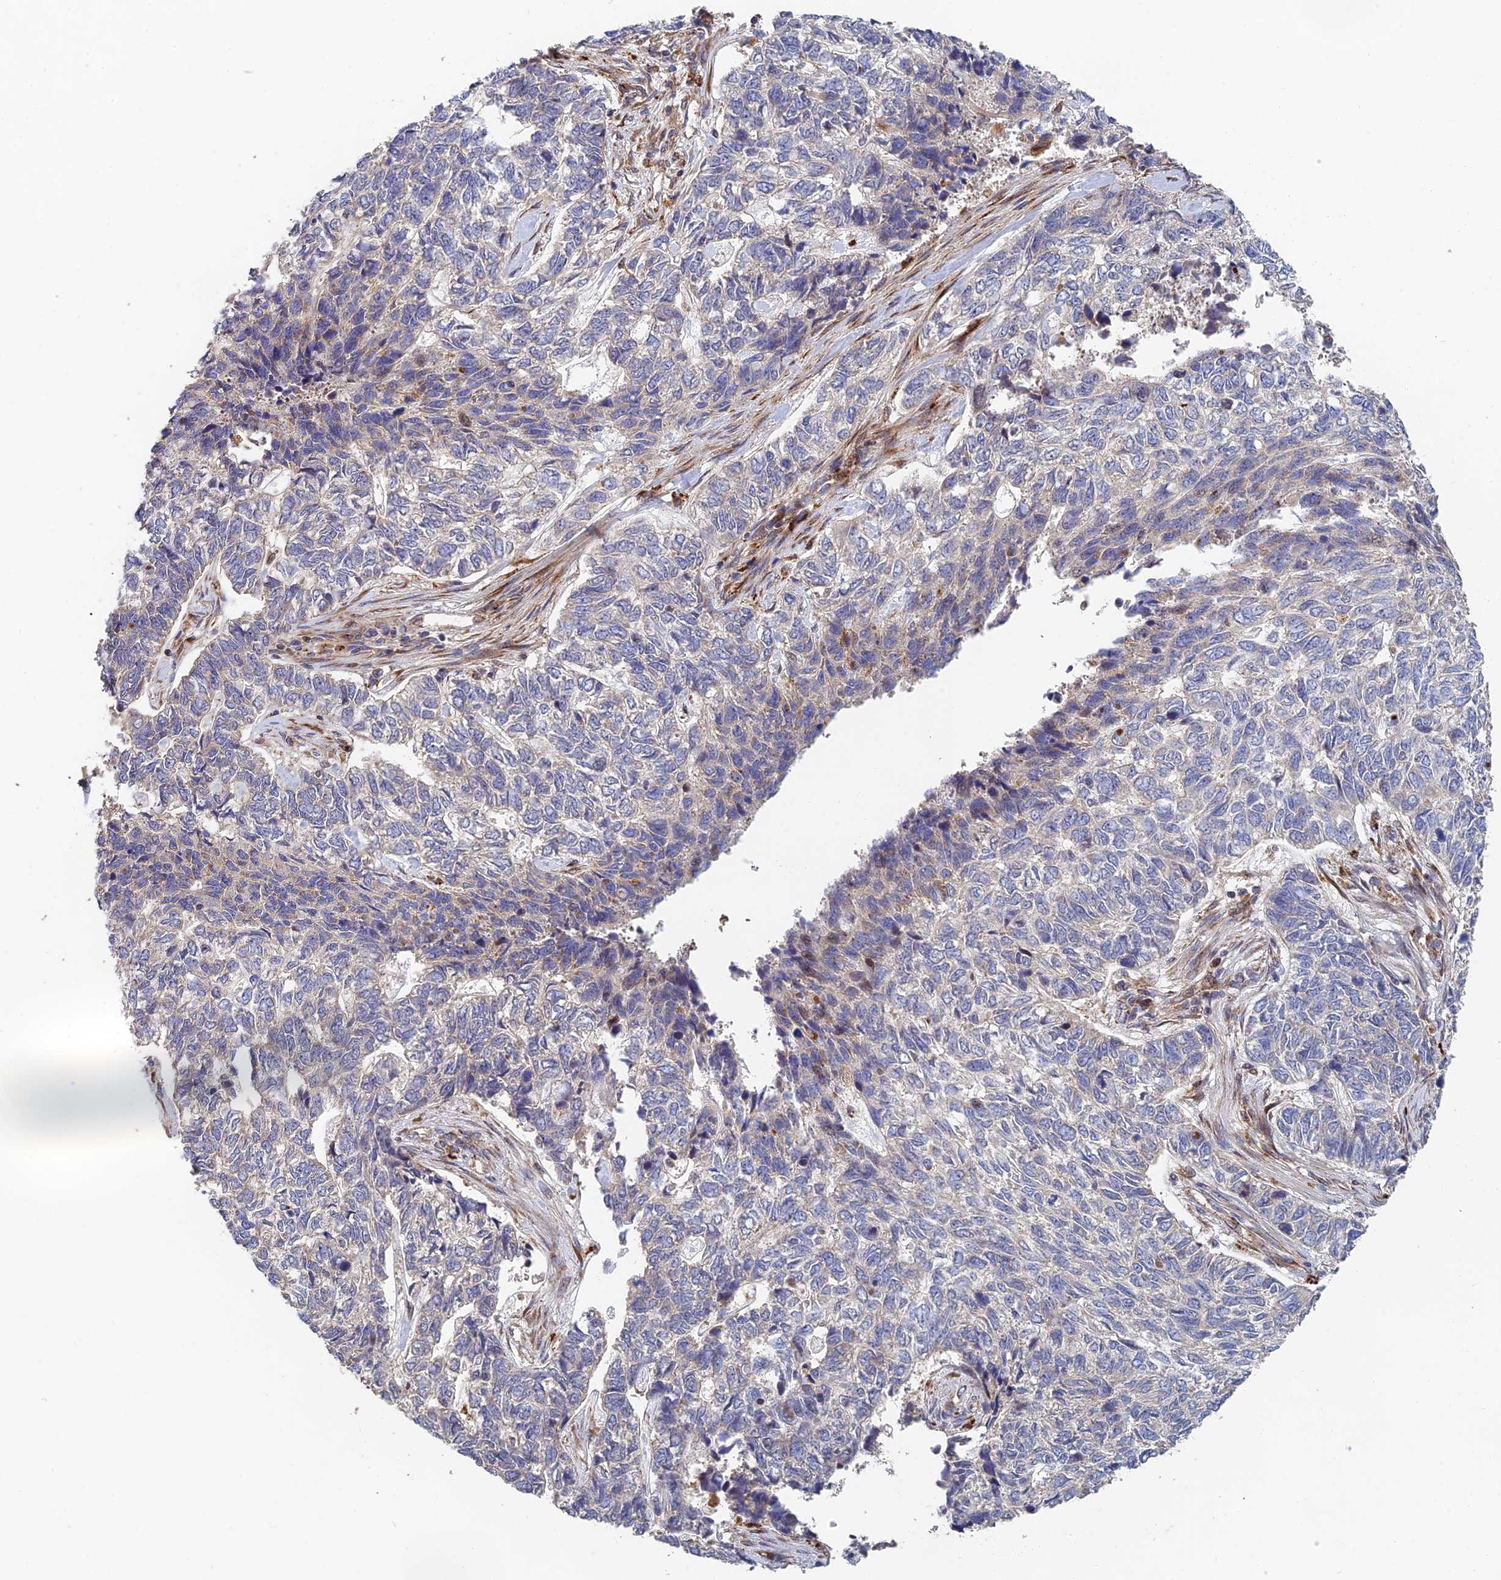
{"staining": {"intensity": "negative", "quantity": "none", "location": "none"}, "tissue": "skin cancer", "cell_type": "Tumor cells", "image_type": "cancer", "snomed": [{"axis": "morphology", "description": "Basal cell carcinoma"}, {"axis": "topography", "description": "Skin"}], "caption": "An IHC micrograph of skin basal cell carcinoma is shown. There is no staining in tumor cells of skin basal cell carcinoma.", "gene": "PPP2R3C", "patient": {"sex": "female", "age": 65}}